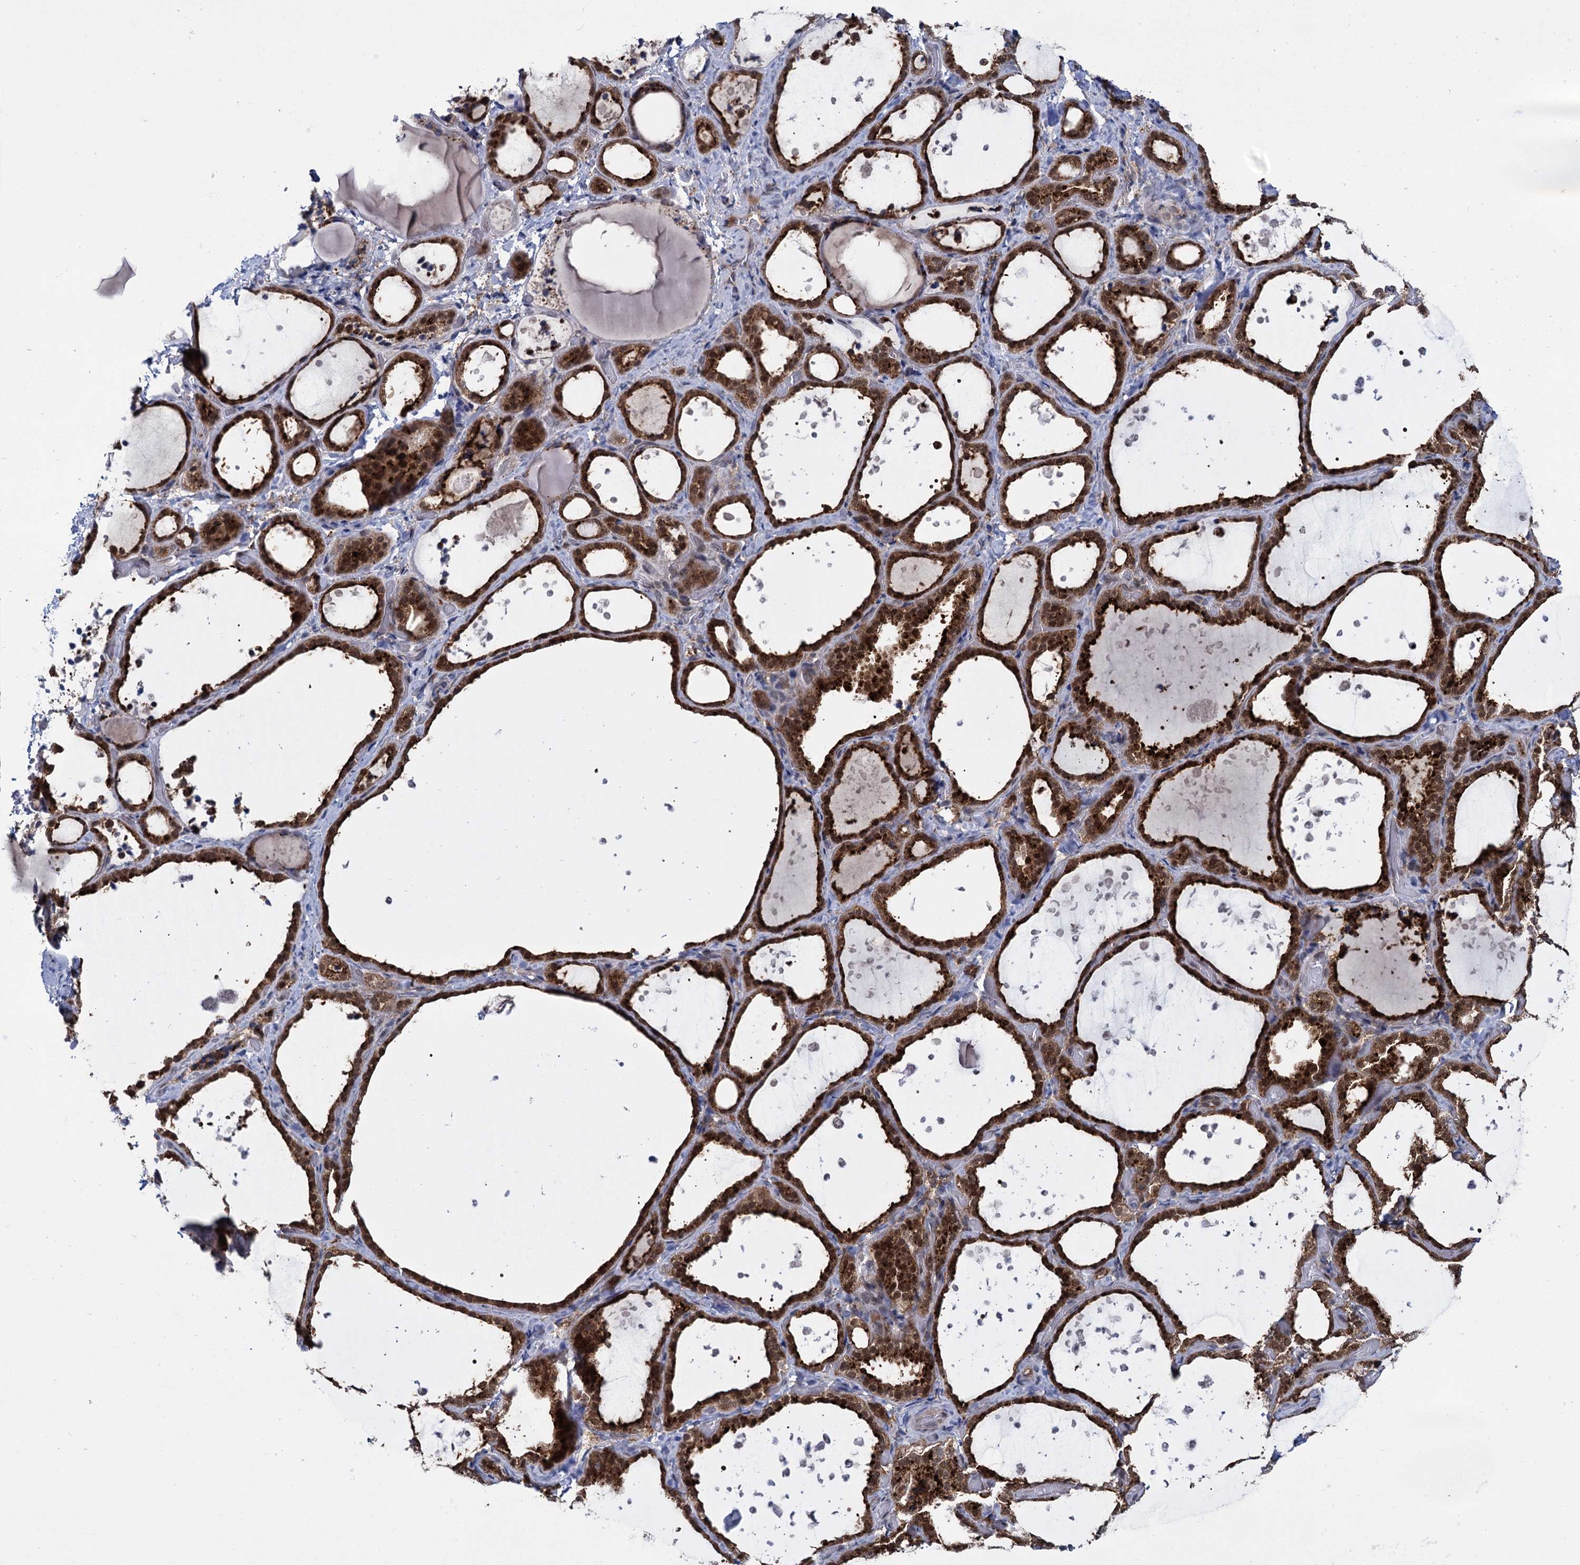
{"staining": {"intensity": "strong", "quantity": ">75%", "location": "cytoplasmic/membranous"}, "tissue": "thyroid gland", "cell_type": "Glandular cells", "image_type": "normal", "snomed": [{"axis": "morphology", "description": "Normal tissue, NOS"}, {"axis": "topography", "description": "Thyroid gland"}], "caption": "Thyroid gland stained with DAB IHC exhibits high levels of strong cytoplasmic/membranous staining in about >75% of glandular cells. Immunohistochemistry (ihc) stains the protein of interest in brown and the nuclei are stained blue.", "gene": "GLO1", "patient": {"sex": "female", "age": 44}}